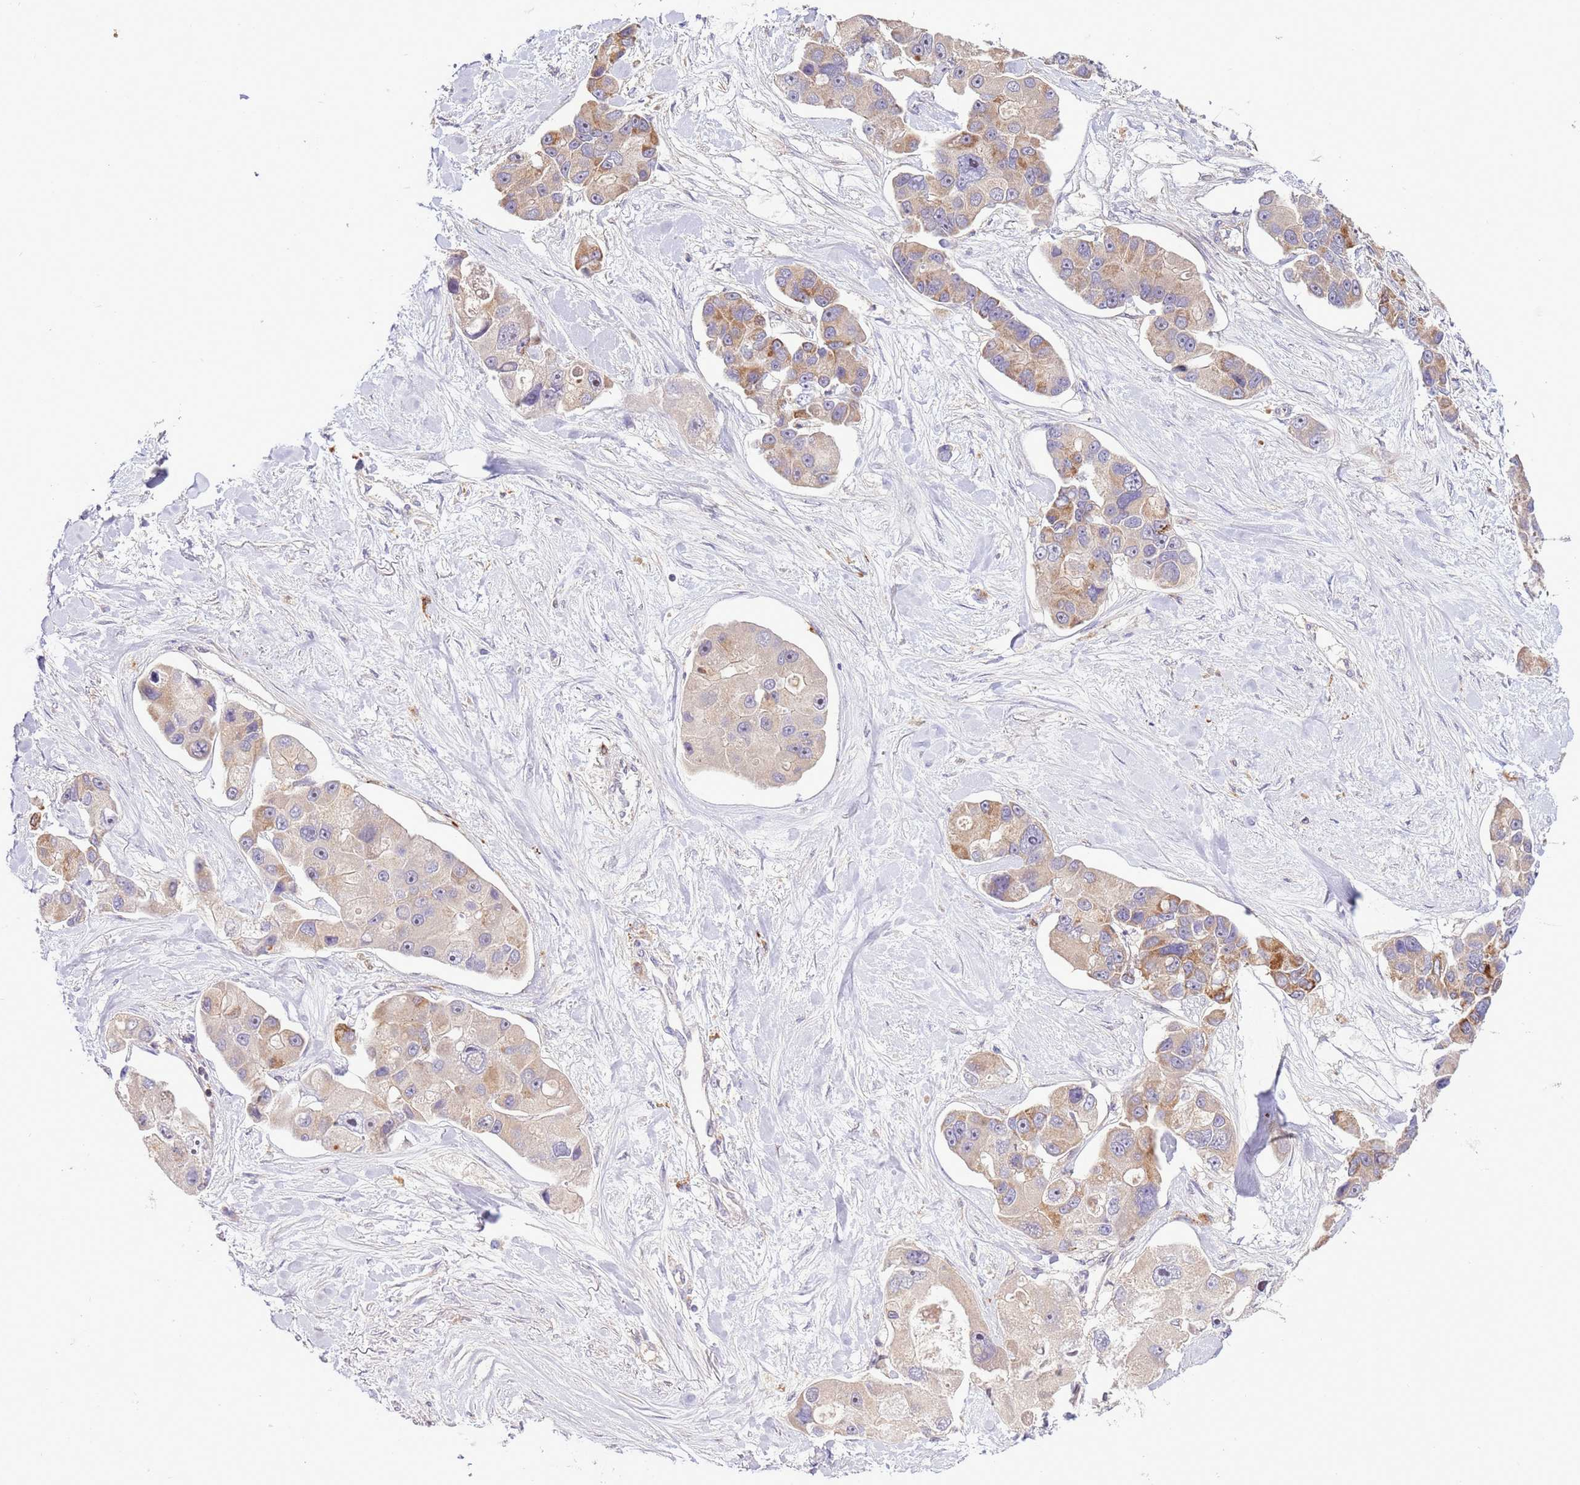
{"staining": {"intensity": "moderate", "quantity": "<25%", "location": "cytoplasmic/membranous"}, "tissue": "lung cancer", "cell_type": "Tumor cells", "image_type": "cancer", "snomed": [{"axis": "morphology", "description": "Adenocarcinoma, NOS"}, {"axis": "topography", "description": "Lung"}], "caption": "Human lung adenocarcinoma stained with a brown dye exhibits moderate cytoplasmic/membranous positive expression in approximately <25% of tumor cells.", "gene": "ZNF624", "patient": {"sex": "female", "age": 54}}